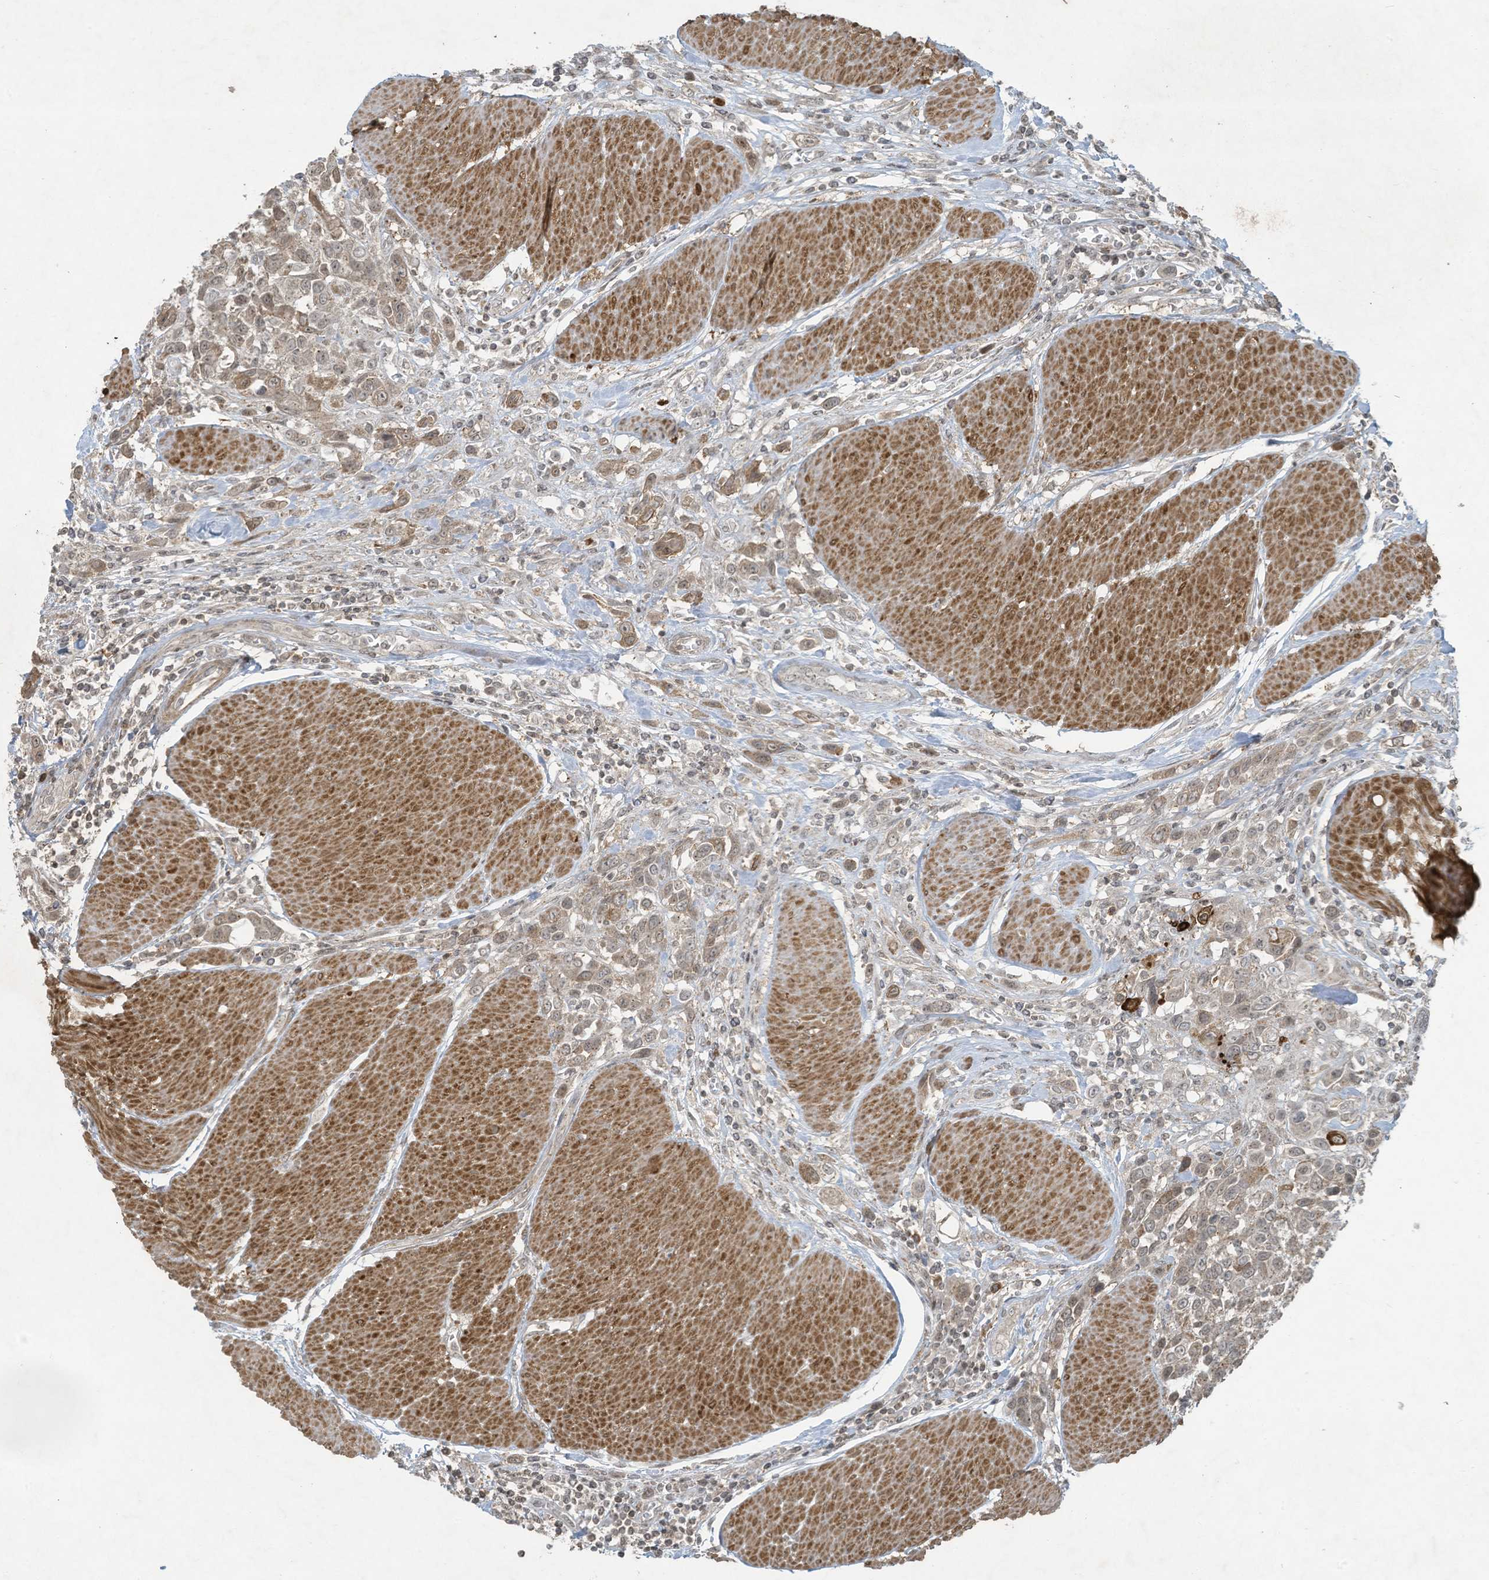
{"staining": {"intensity": "weak", "quantity": "25%-75%", "location": "cytoplasmic/membranous,nuclear"}, "tissue": "urothelial cancer", "cell_type": "Tumor cells", "image_type": "cancer", "snomed": [{"axis": "morphology", "description": "Urothelial carcinoma, High grade"}, {"axis": "topography", "description": "Urinary bladder"}], "caption": "DAB immunohistochemical staining of urothelial cancer shows weak cytoplasmic/membranous and nuclear protein positivity in about 25%-75% of tumor cells. The protein is shown in brown color, while the nuclei are stained blue.", "gene": "ZNF263", "patient": {"sex": "male", "age": 50}}